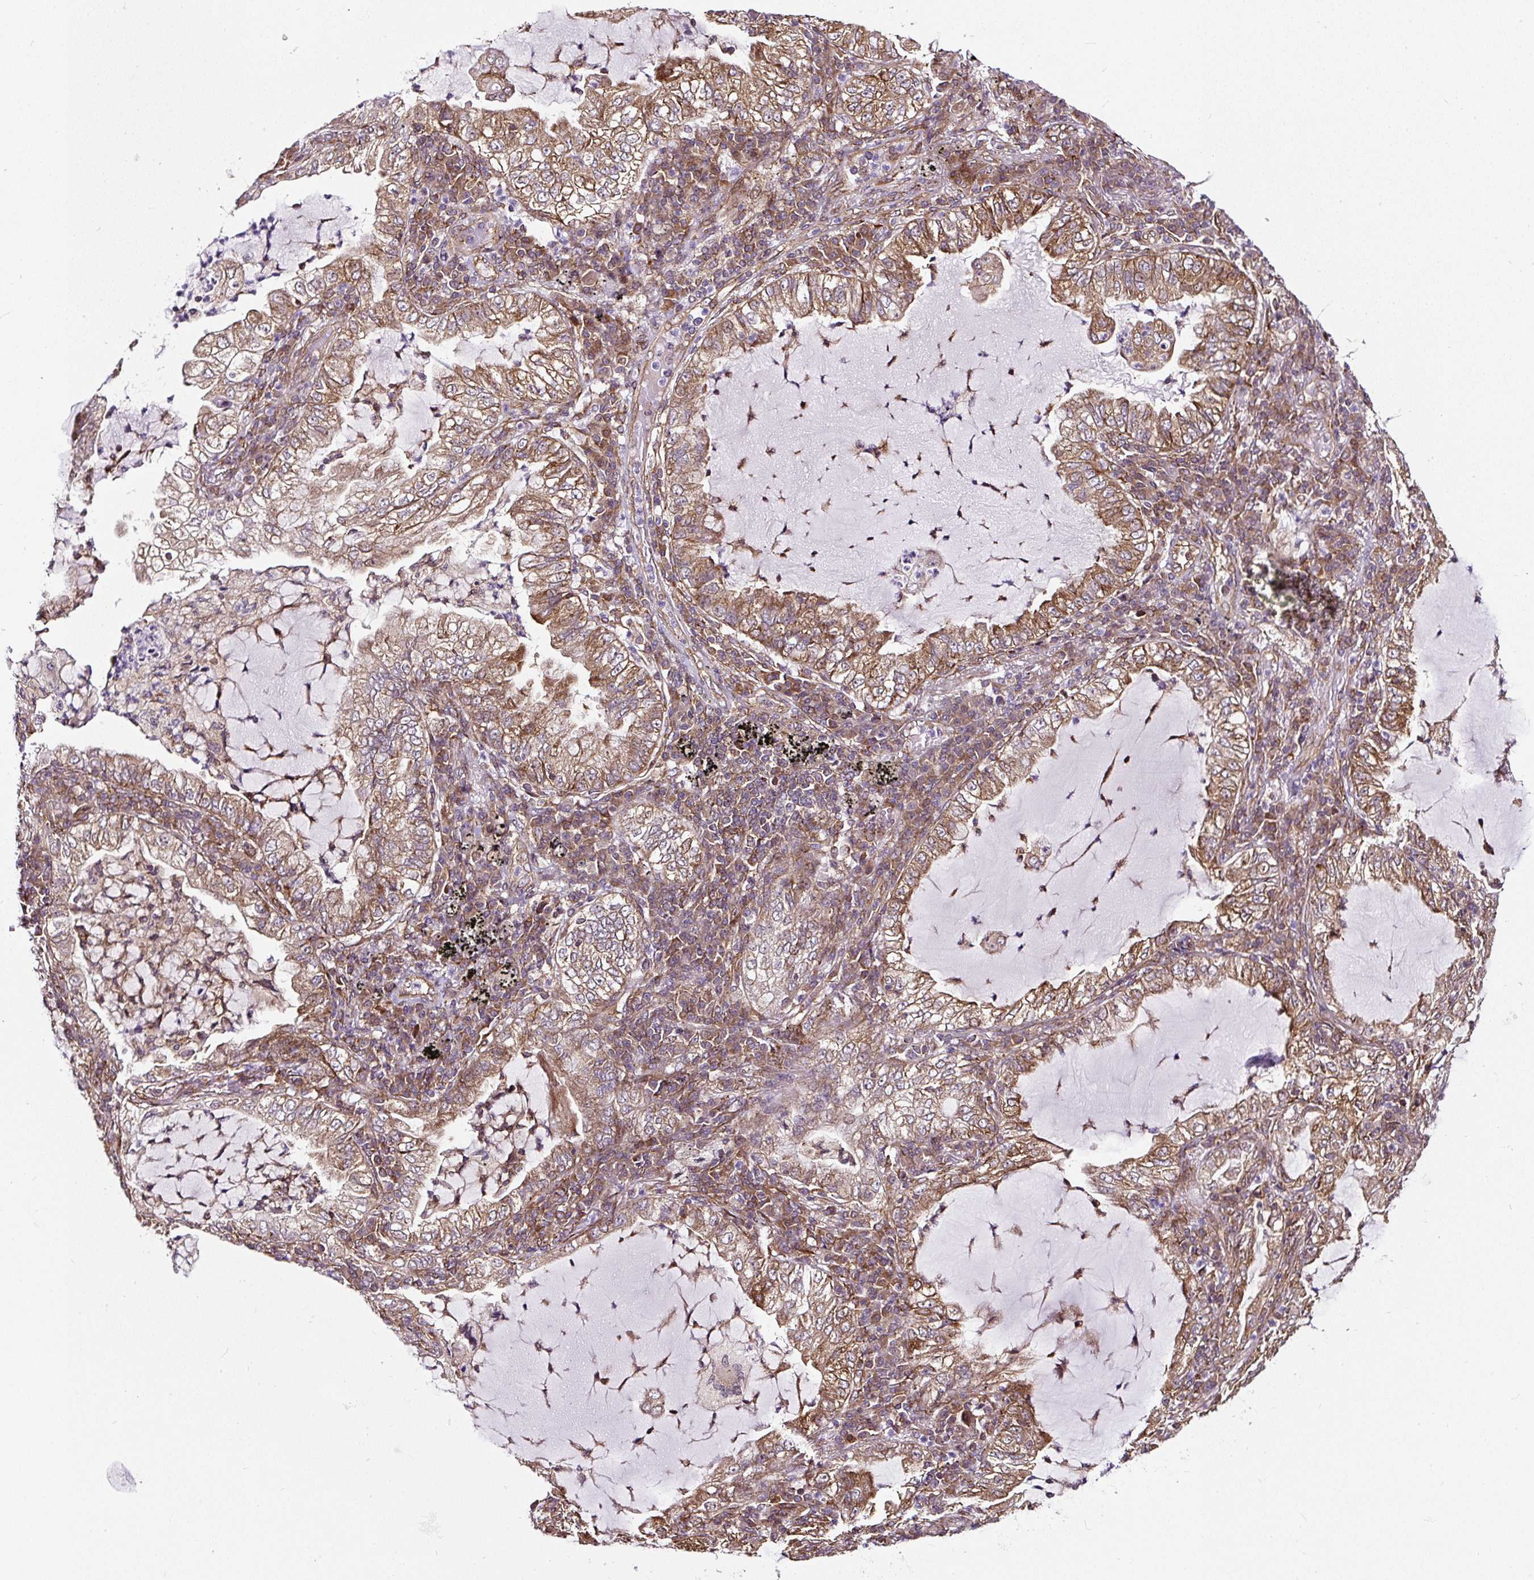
{"staining": {"intensity": "moderate", "quantity": ">75%", "location": "cytoplasmic/membranous"}, "tissue": "lung cancer", "cell_type": "Tumor cells", "image_type": "cancer", "snomed": [{"axis": "morphology", "description": "Adenocarcinoma, NOS"}, {"axis": "topography", "description": "Lung"}], "caption": "IHC photomicrograph of neoplastic tissue: adenocarcinoma (lung) stained using IHC demonstrates medium levels of moderate protein expression localized specifically in the cytoplasmic/membranous of tumor cells, appearing as a cytoplasmic/membranous brown color.", "gene": "KDM4E", "patient": {"sex": "female", "age": 73}}